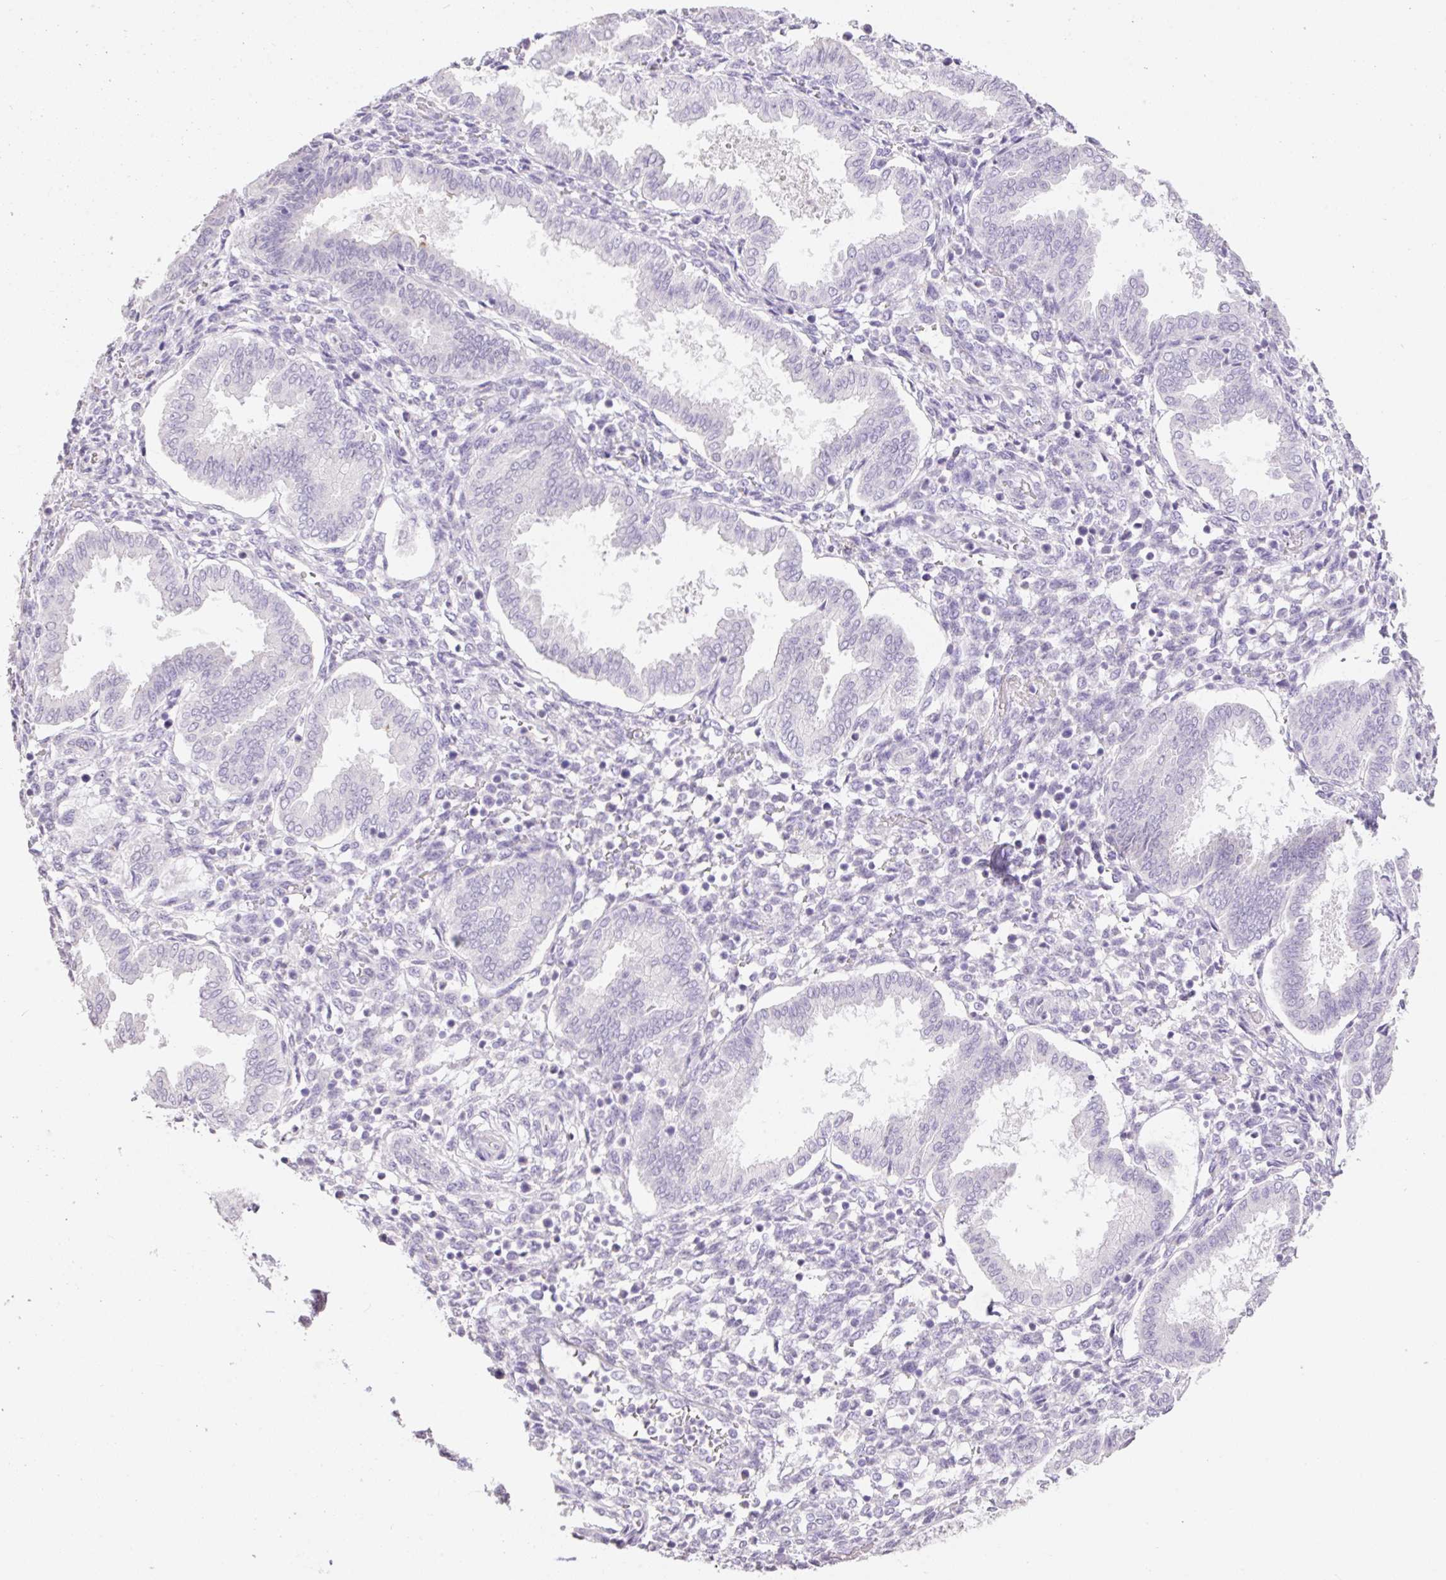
{"staining": {"intensity": "negative", "quantity": "none", "location": "none"}, "tissue": "endometrium", "cell_type": "Cells in endometrial stroma", "image_type": "normal", "snomed": [{"axis": "morphology", "description": "Normal tissue, NOS"}, {"axis": "topography", "description": "Endometrium"}], "caption": "The histopathology image displays no significant staining in cells in endometrial stroma of endometrium.", "gene": "HCRTR2", "patient": {"sex": "female", "age": 24}}